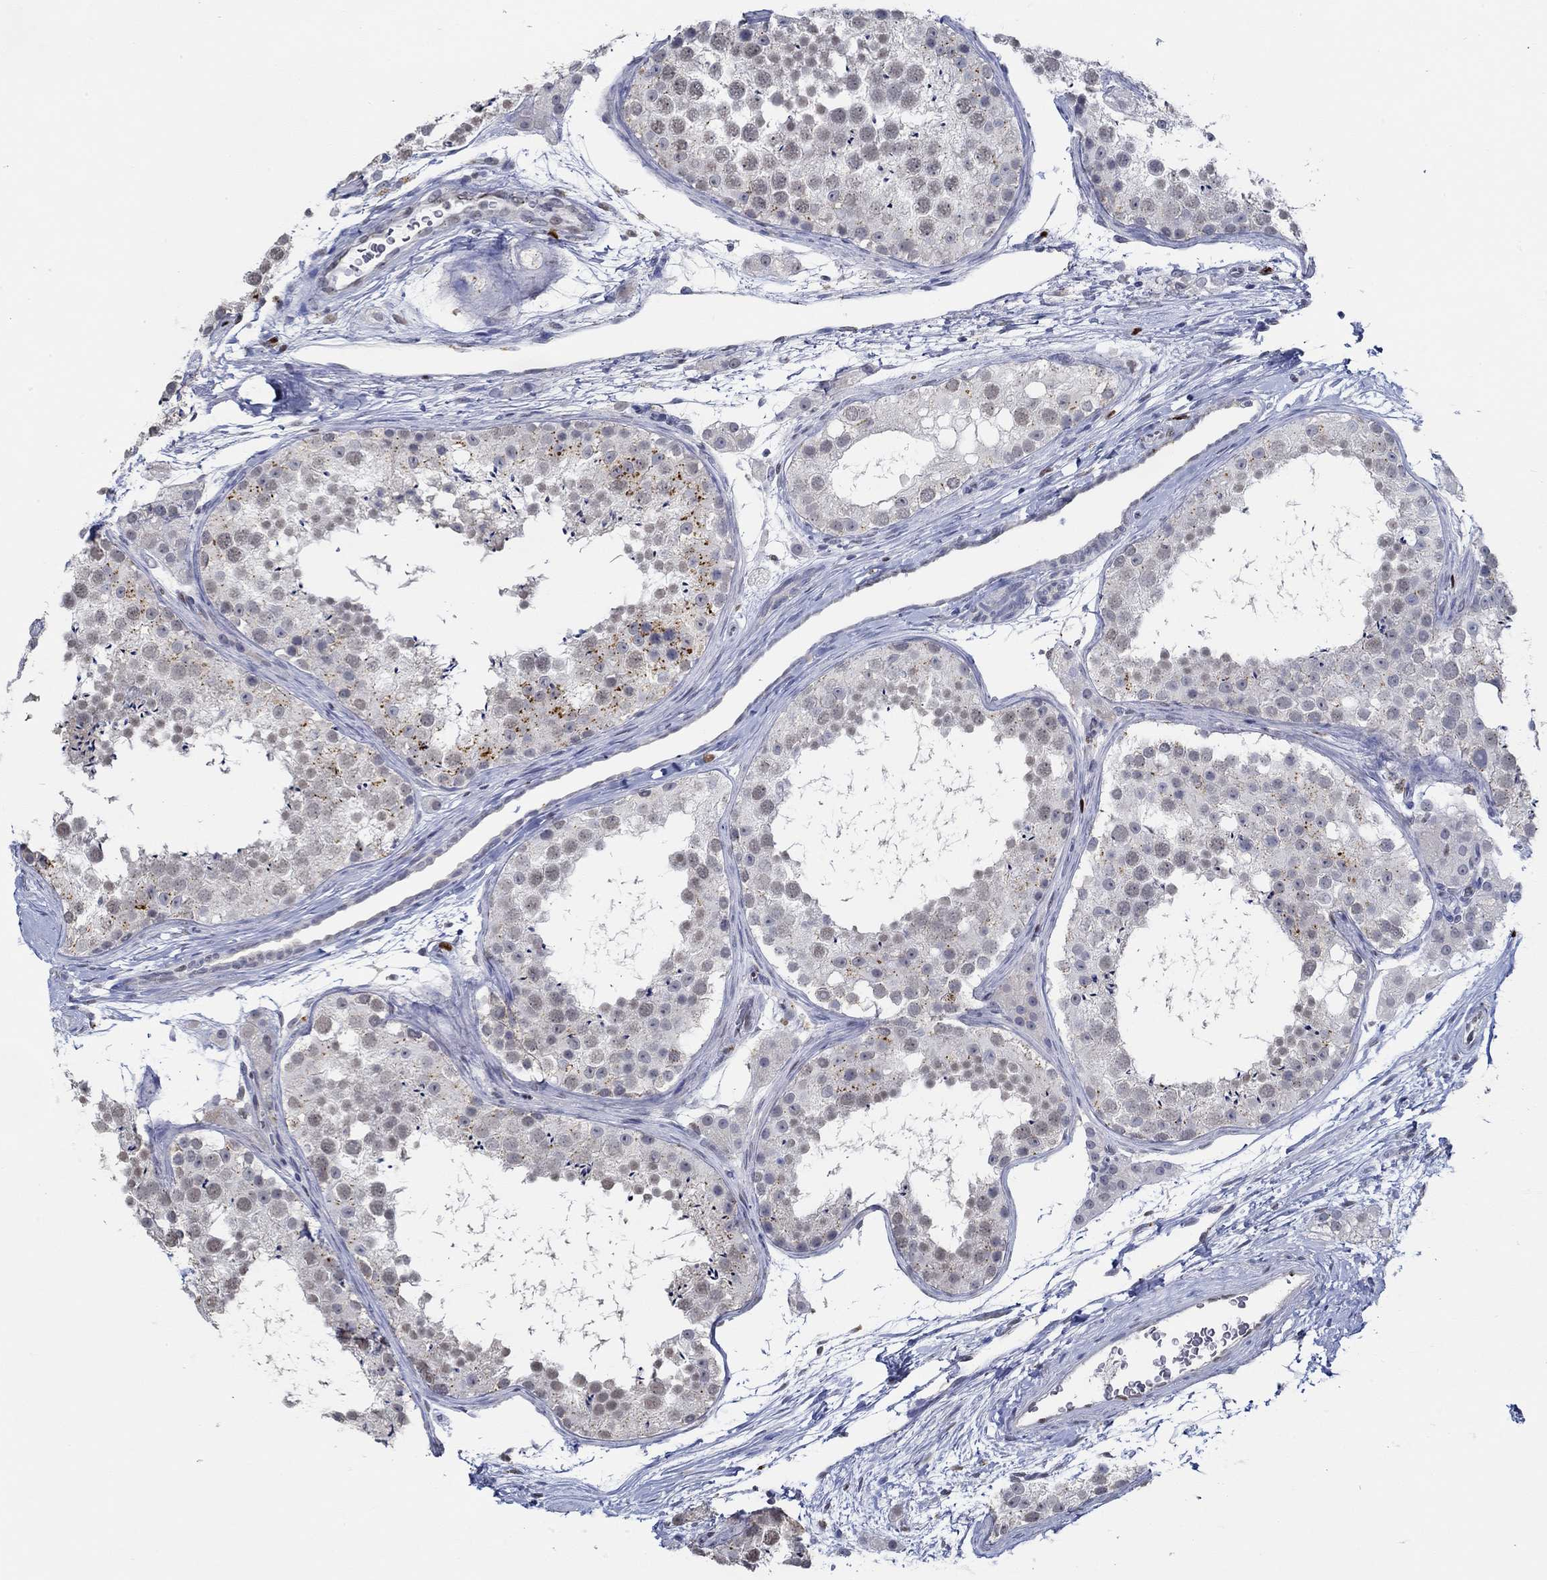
{"staining": {"intensity": "moderate", "quantity": "<25%", "location": "cytoplasmic/membranous"}, "tissue": "testis", "cell_type": "Cells in seminiferous ducts", "image_type": "normal", "snomed": [{"axis": "morphology", "description": "Normal tissue, NOS"}, {"axis": "topography", "description": "Testis"}], "caption": "Immunohistochemical staining of benign human testis exhibits low levels of moderate cytoplasmic/membranous expression in approximately <25% of cells in seminiferous ducts.", "gene": "GATA2", "patient": {"sex": "male", "age": 41}}